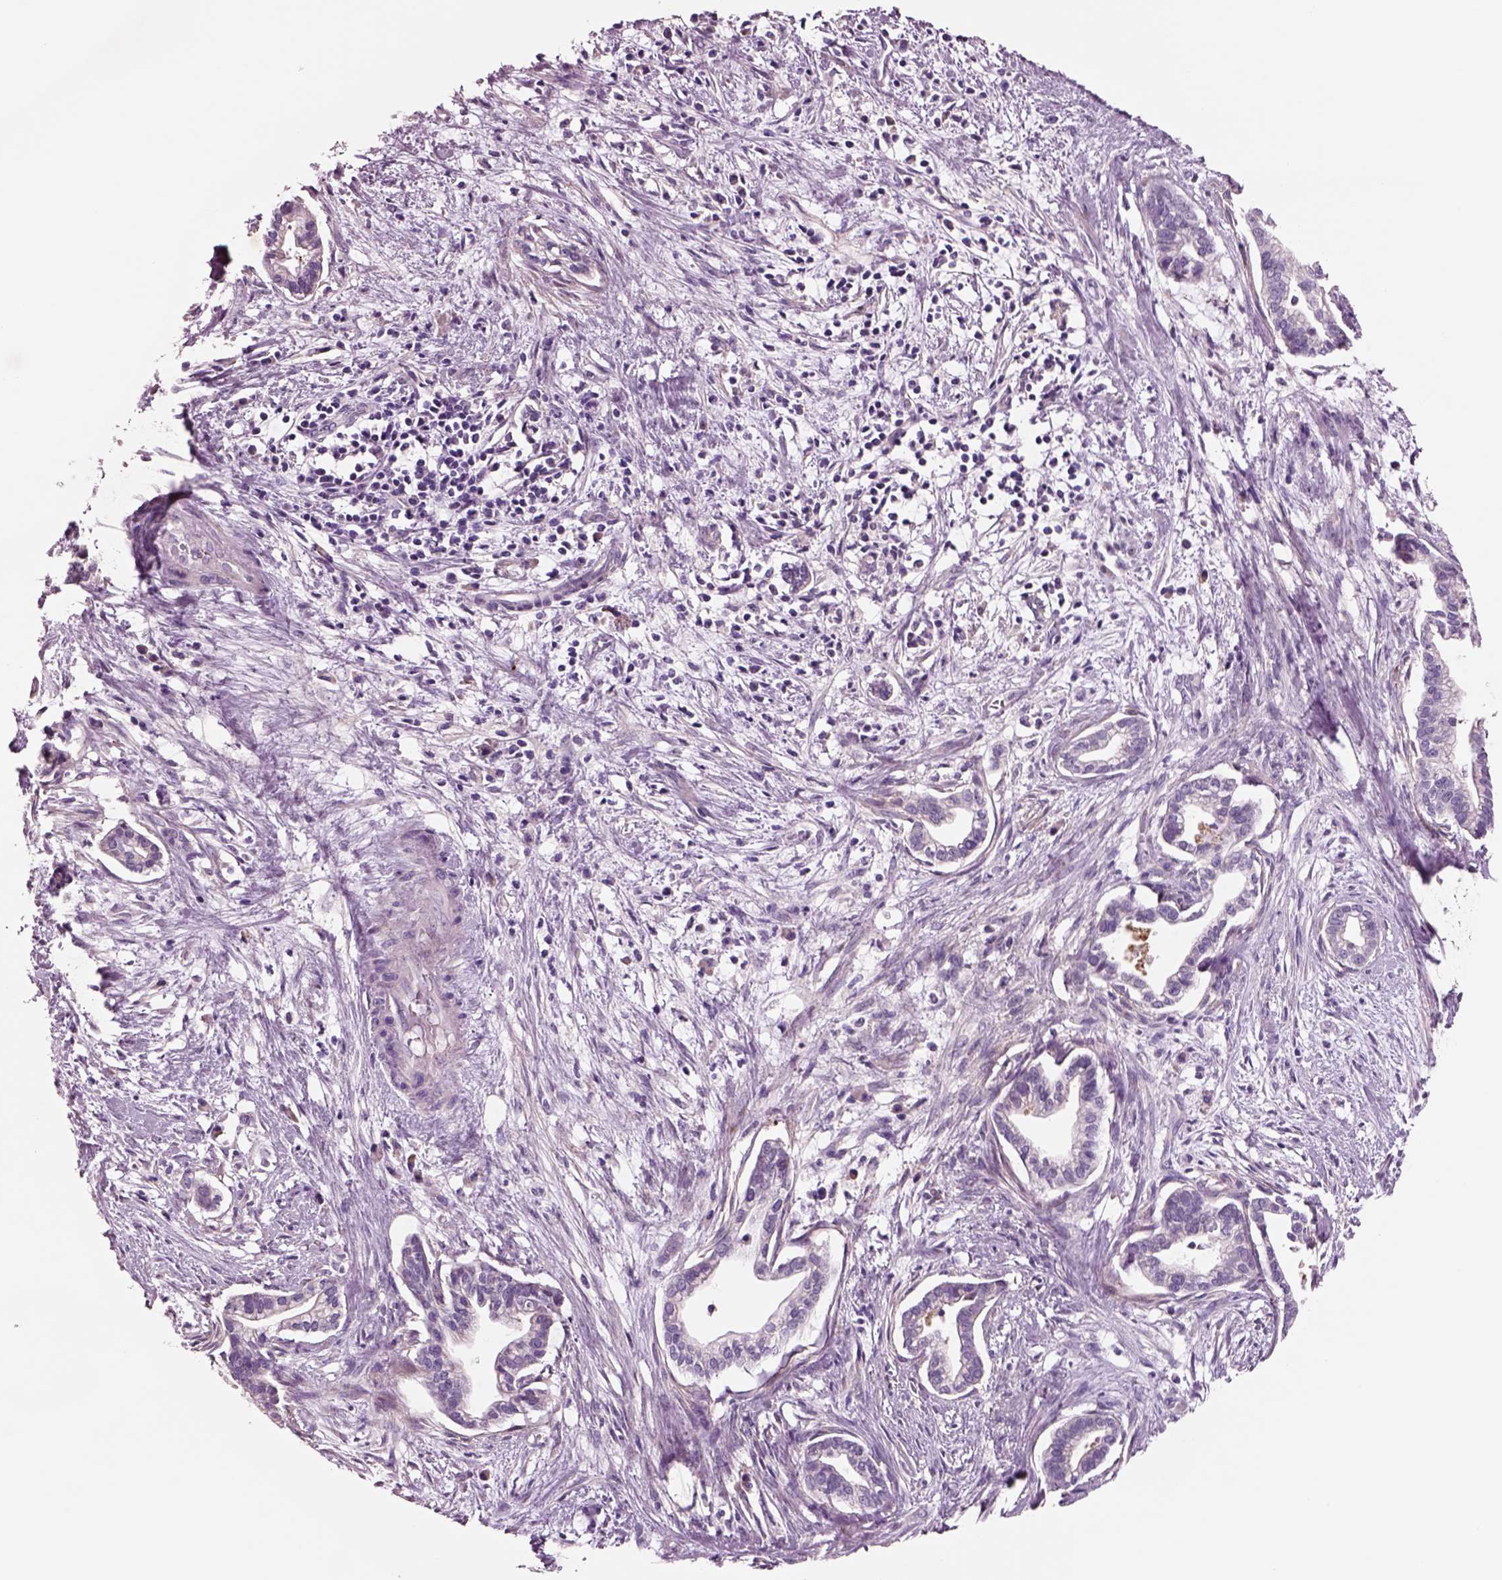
{"staining": {"intensity": "negative", "quantity": "none", "location": "none"}, "tissue": "cervical cancer", "cell_type": "Tumor cells", "image_type": "cancer", "snomed": [{"axis": "morphology", "description": "Adenocarcinoma, NOS"}, {"axis": "topography", "description": "Cervix"}], "caption": "Tumor cells are negative for brown protein staining in cervical adenocarcinoma.", "gene": "PLPP7", "patient": {"sex": "female", "age": 62}}